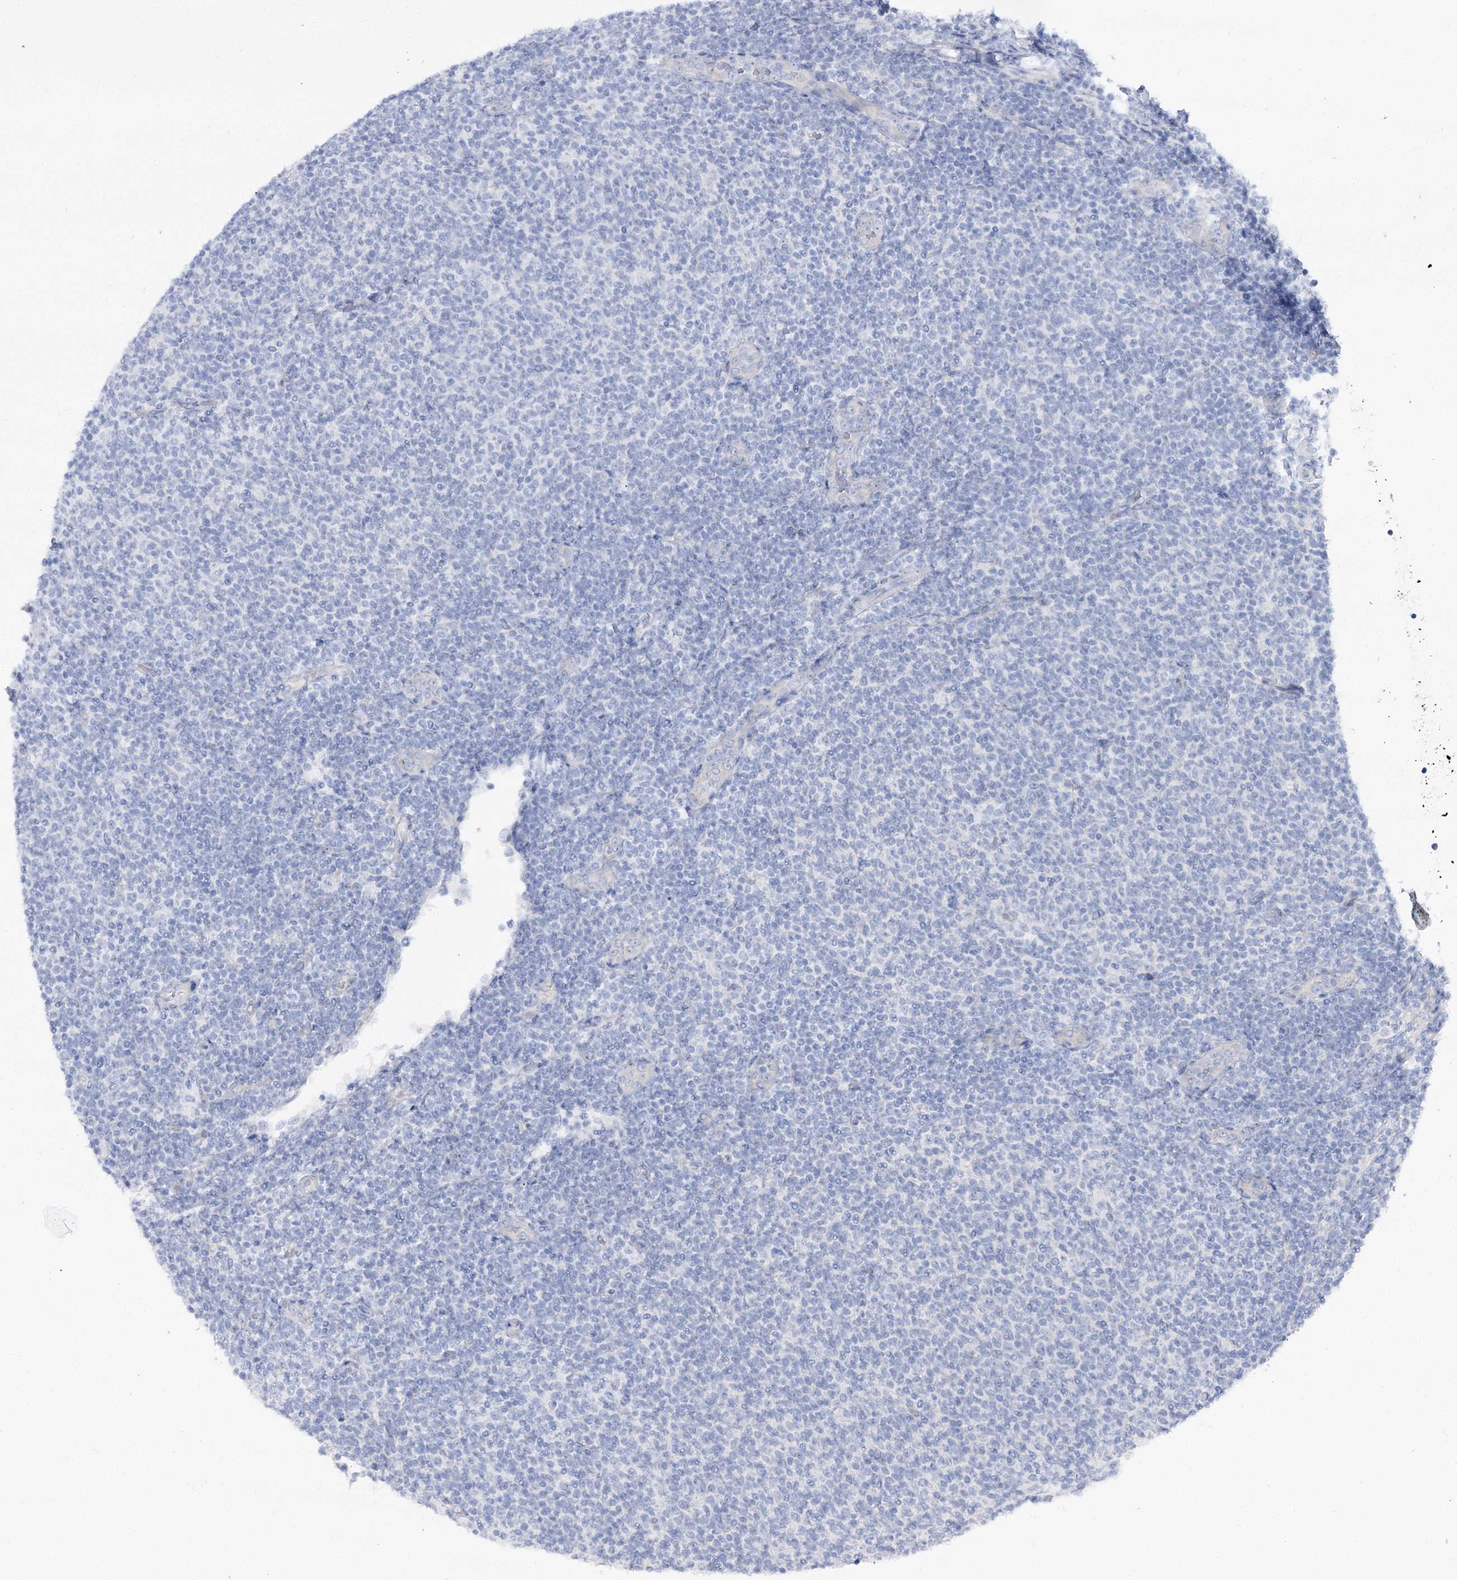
{"staining": {"intensity": "negative", "quantity": "none", "location": "none"}, "tissue": "lymphoma", "cell_type": "Tumor cells", "image_type": "cancer", "snomed": [{"axis": "morphology", "description": "Malignant lymphoma, non-Hodgkin's type, Low grade"}, {"axis": "topography", "description": "Lymph node"}], "caption": "Lymphoma was stained to show a protein in brown. There is no significant staining in tumor cells. (DAB (3,3'-diaminobenzidine) immunohistochemistry (IHC) with hematoxylin counter stain).", "gene": "SUOX", "patient": {"sex": "male", "age": 66}}